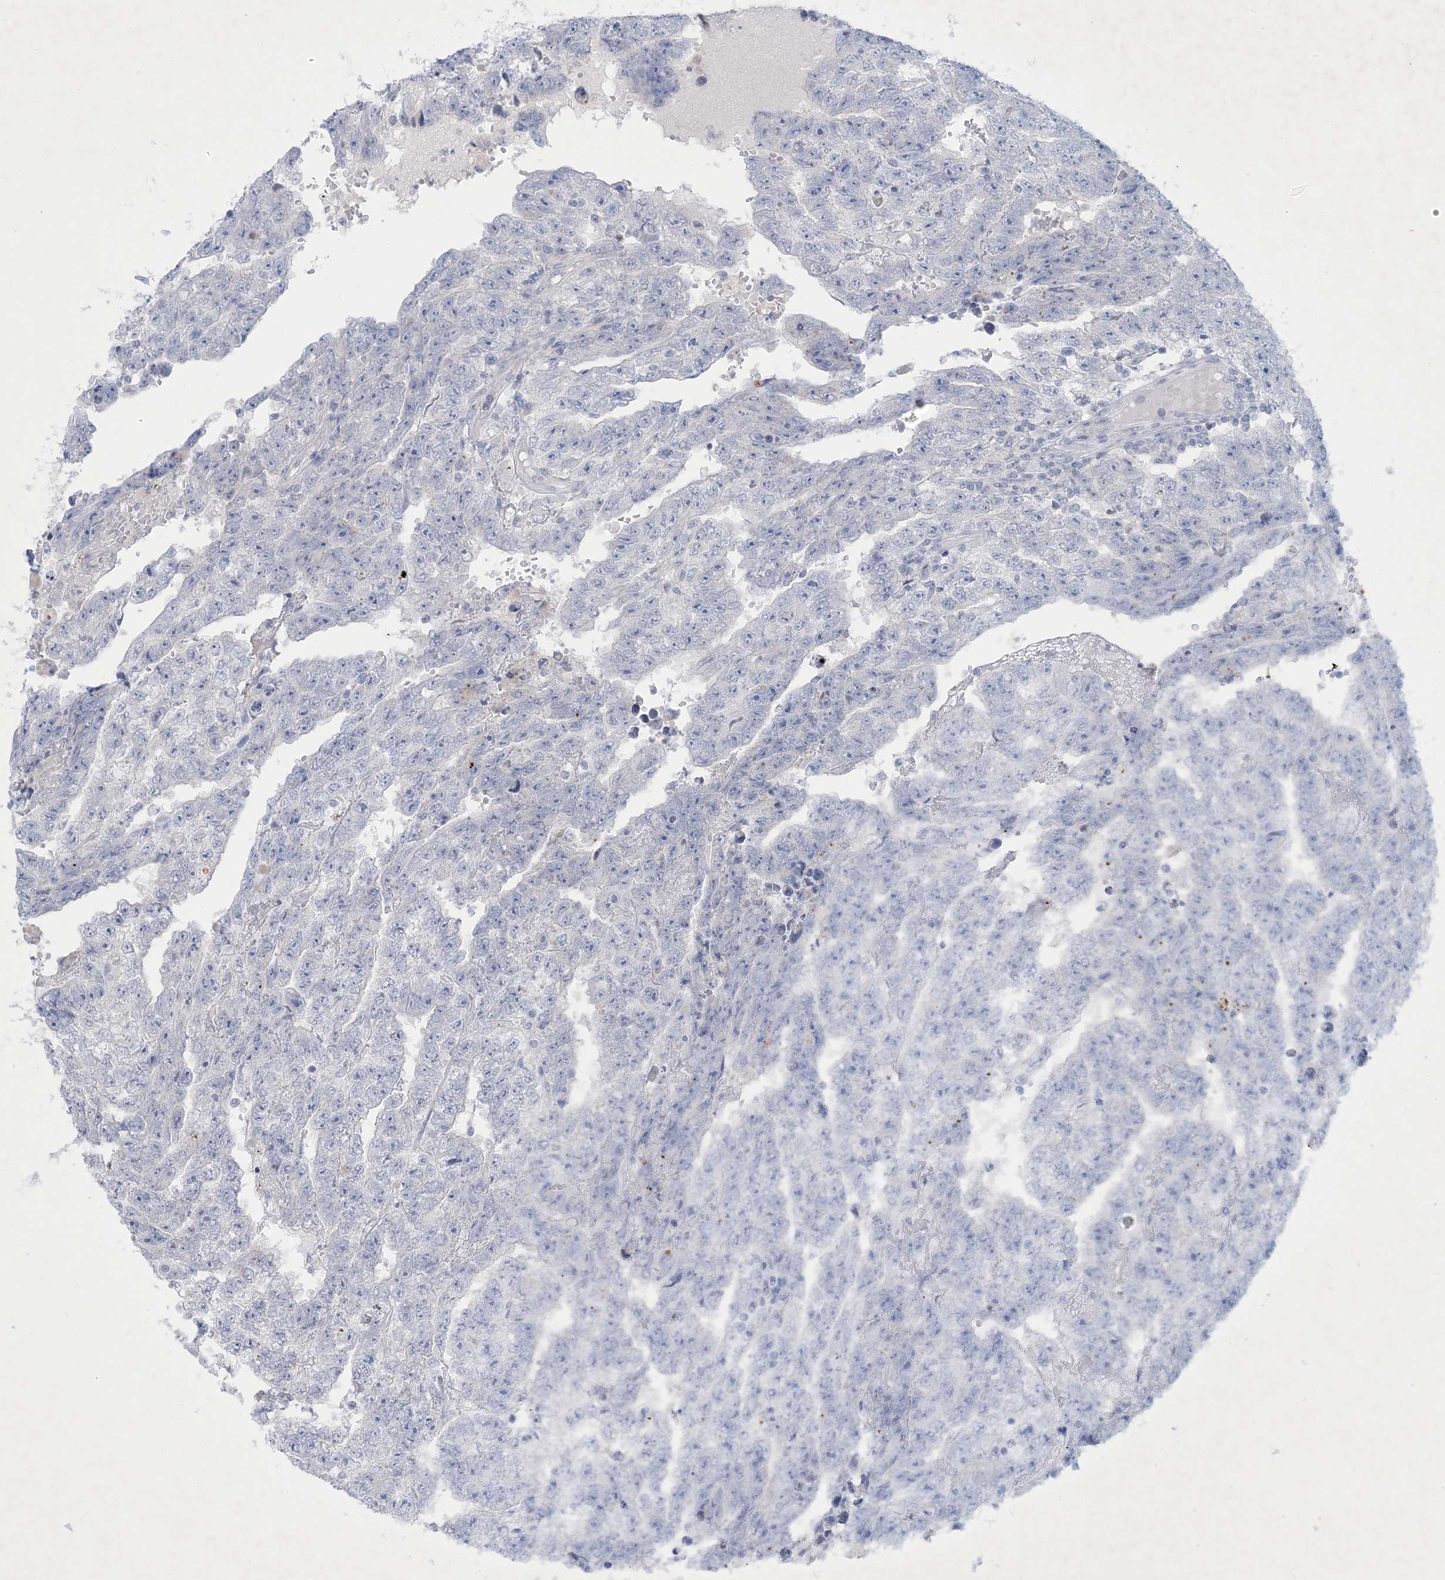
{"staining": {"intensity": "negative", "quantity": "none", "location": "none"}, "tissue": "testis cancer", "cell_type": "Tumor cells", "image_type": "cancer", "snomed": [{"axis": "morphology", "description": "Carcinoma, Embryonal, NOS"}, {"axis": "topography", "description": "Testis"}], "caption": "Histopathology image shows no significant protein staining in tumor cells of testis embryonal carcinoma. Nuclei are stained in blue.", "gene": "GABRG1", "patient": {"sex": "male", "age": 25}}